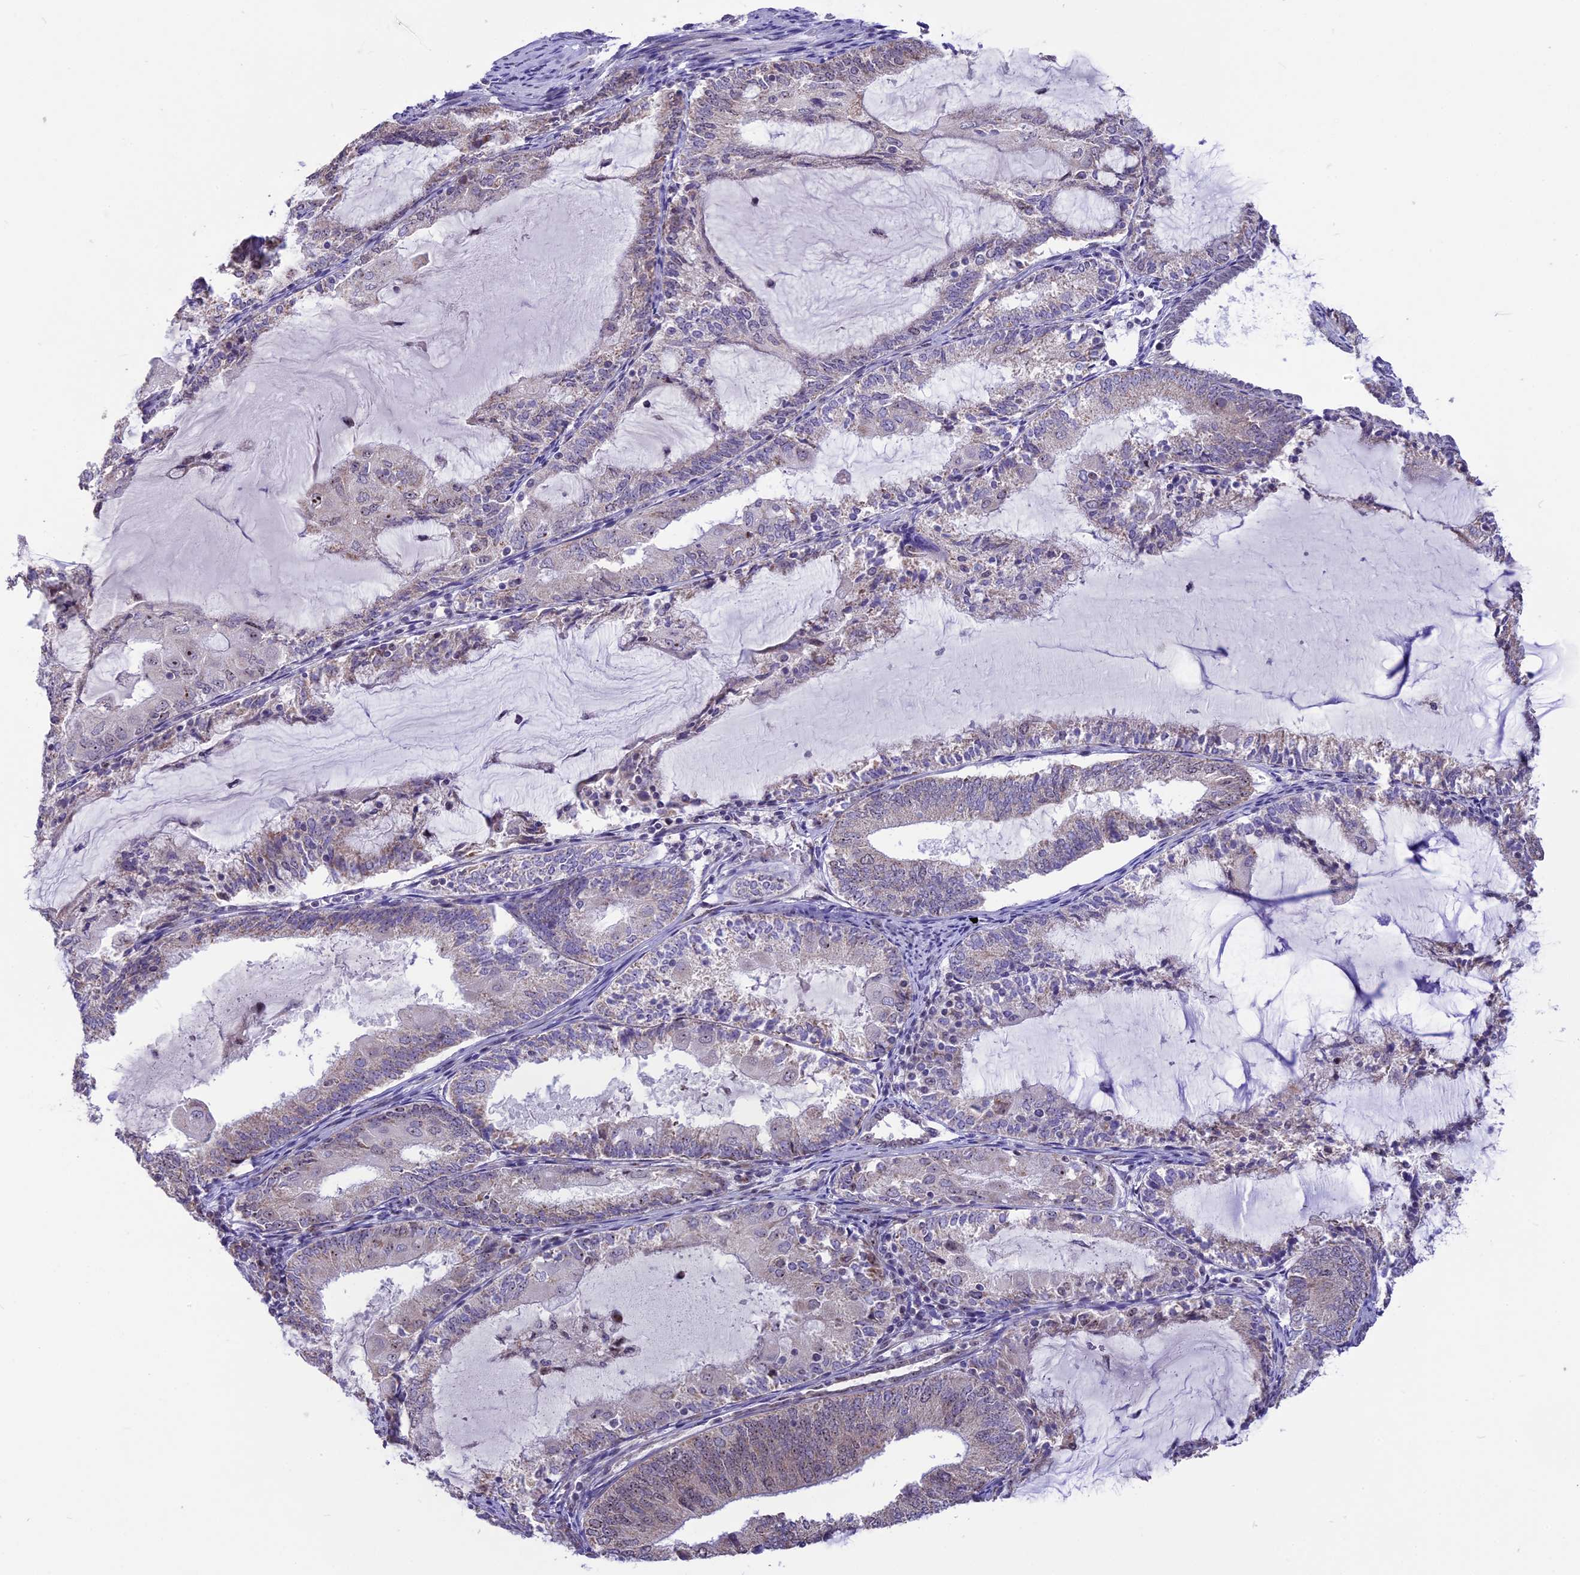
{"staining": {"intensity": "moderate", "quantity": "25%-75%", "location": "nuclear"}, "tissue": "endometrial cancer", "cell_type": "Tumor cells", "image_type": "cancer", "snomed": [{"axis": "morphology", "description": "Adenocarcinoma, NOS"}, {"axis": "topography", "description": "Endometrium"}], "caption": "Tumor cells reveal medium levels of moderate nuclear expression in approximately 25%-75% of cells in endometrial cancer.", "gene": "CMSS1", "patient": {"sex": "female", "age": 81}}